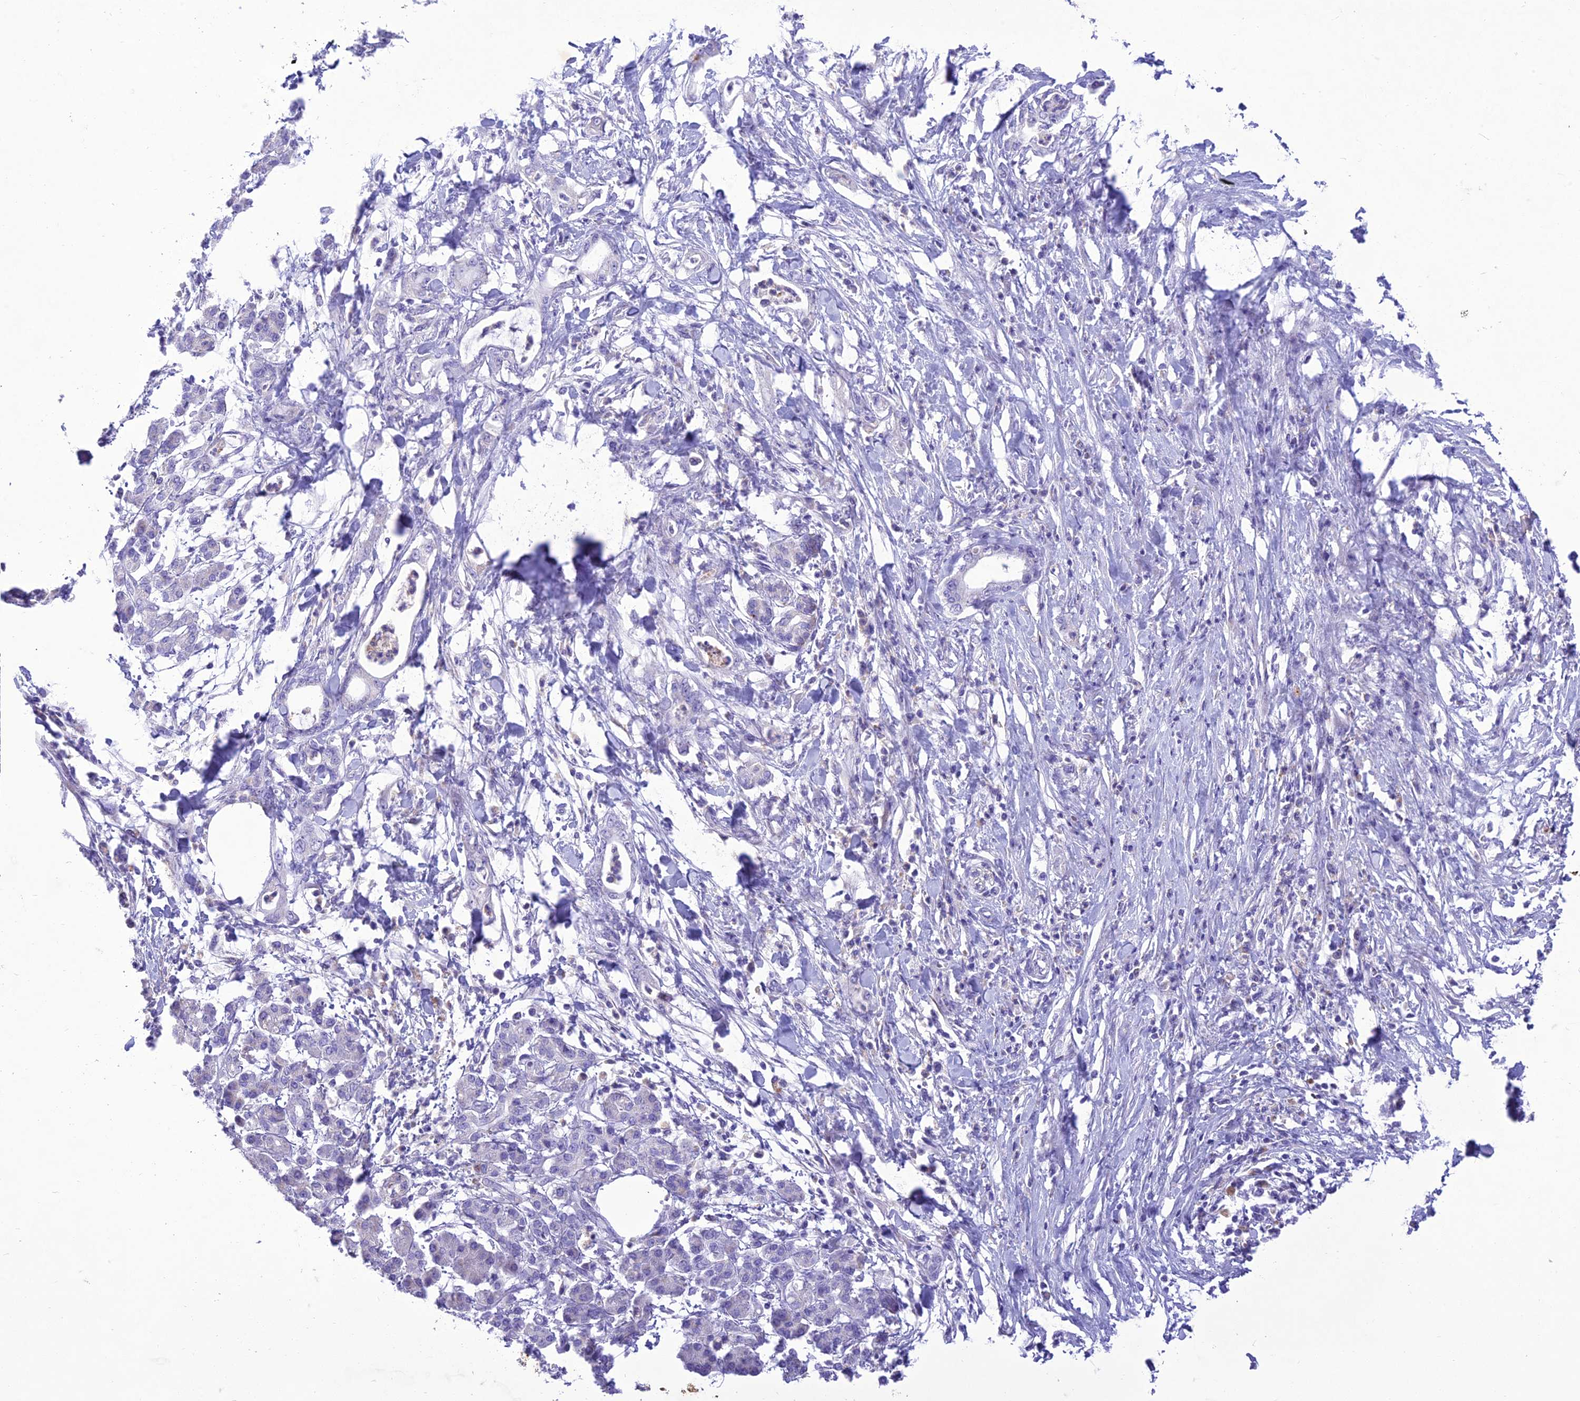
{"staining": {"intensity": "negative", "quantity": "none", "location": "none"}, "tissue": "pancreatic cancer", "cell_type": "Tumor cells", "image_type": "cancer", "snomed": [{"axis": "morphology", "description": "Normal tissue, NOS"}, {"axis": "morphology", "description": "Adenocarcinoma, NOS"}, {"axis": "topography", "description": "Pancreas"}], "caption": "This is an IHC micrograph of human adenocarcinoma (pancreatic). There is no expression in tumor cells.", "gene": "SLC13A5", "patient": {"sex": "female", "age": 55}}